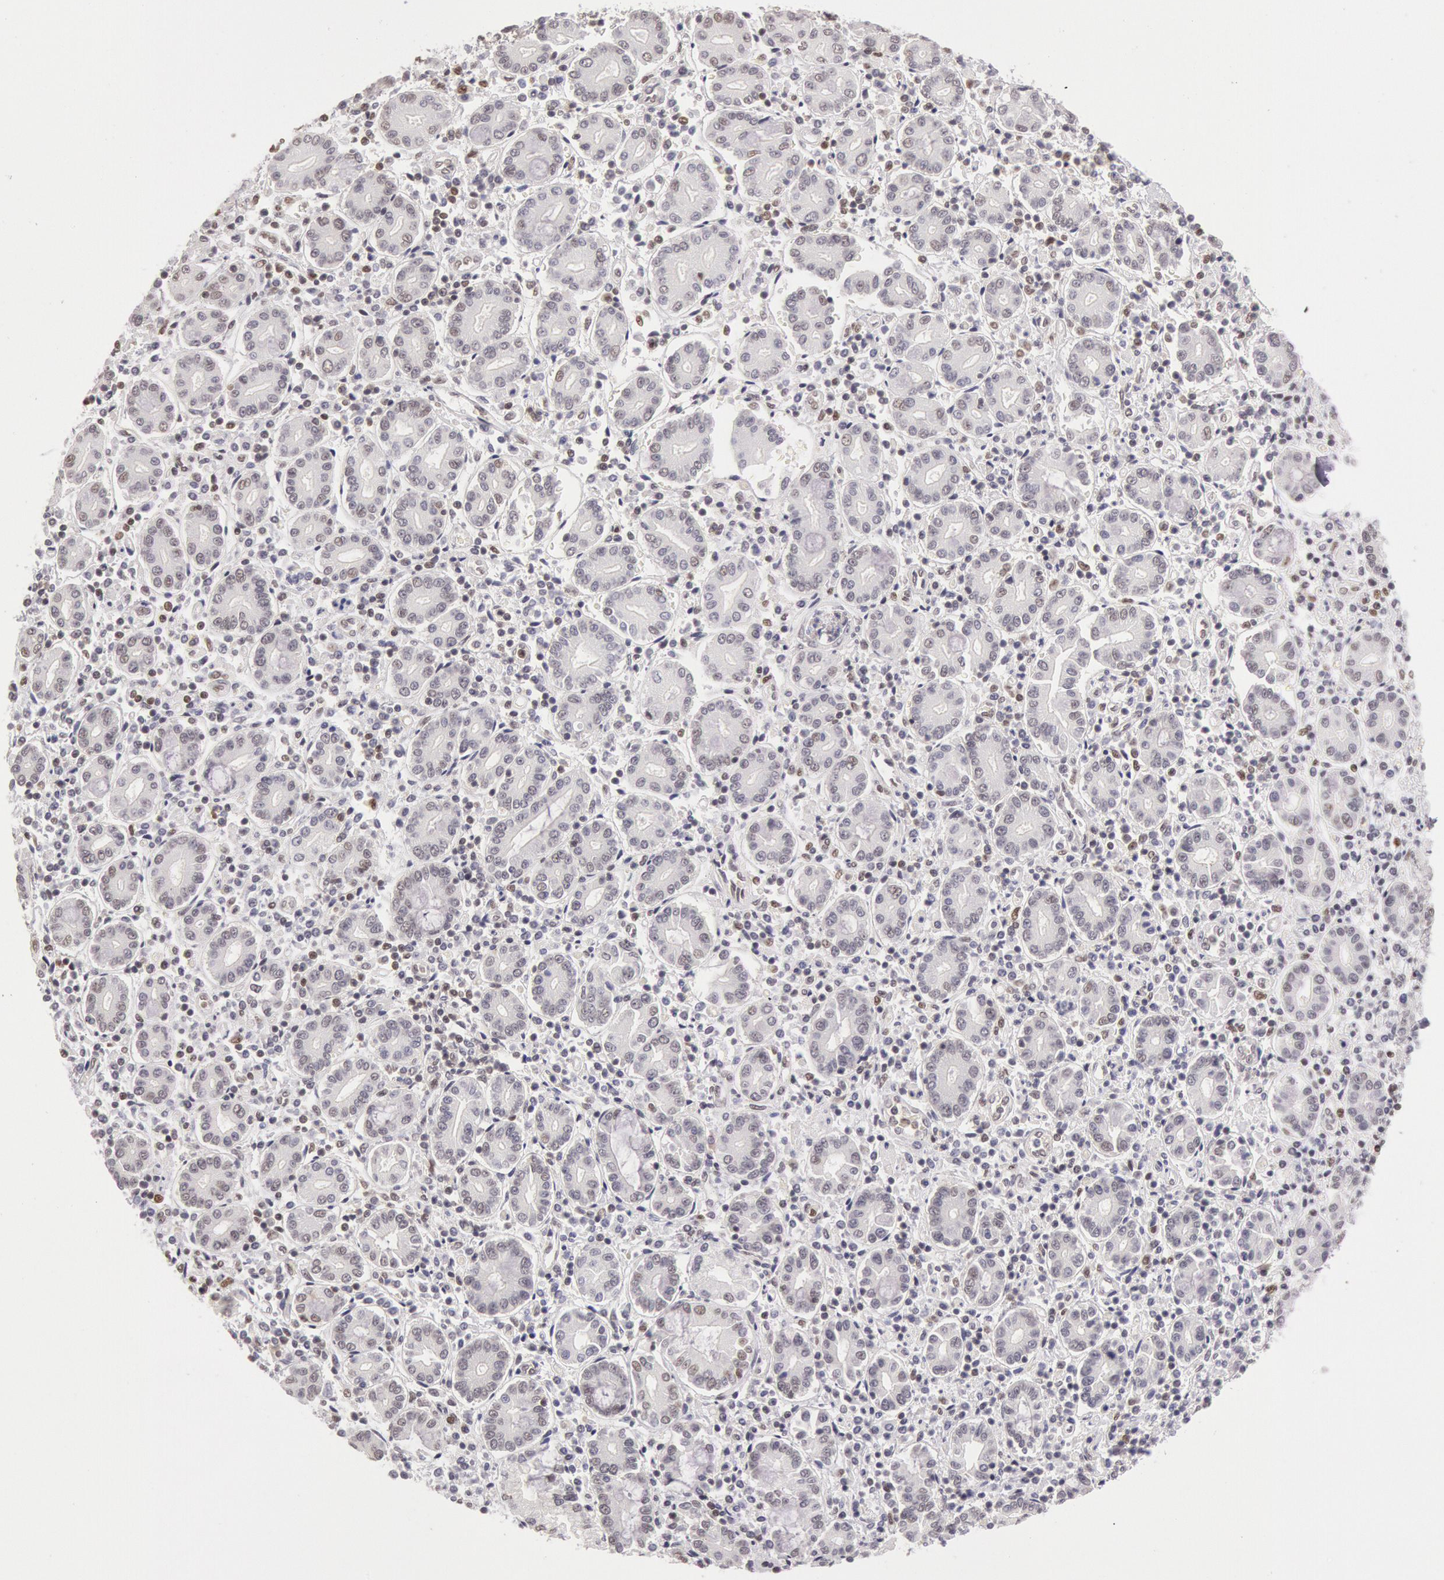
{"staining": {"intensity": "weak", "quantity": "25%-75%", "location": "nuclear"}, "tissue": "pancreatic cancer", "cell_type": "Tumor cells", "image_type": "cancer", "snomed": [{"axis": "morphology", "description": "Adenocarcinoma, NOS"}, {"axis": "topography", "description": "Pancreas"}], "caption": "This image displays IHC staining of pancreatic adenocarcinoma, with low weak nuclear staining in approximately 25%-75% of tumor cells.", "gene": "ESS2", "patient": {"sex": "female", "age": 57}}